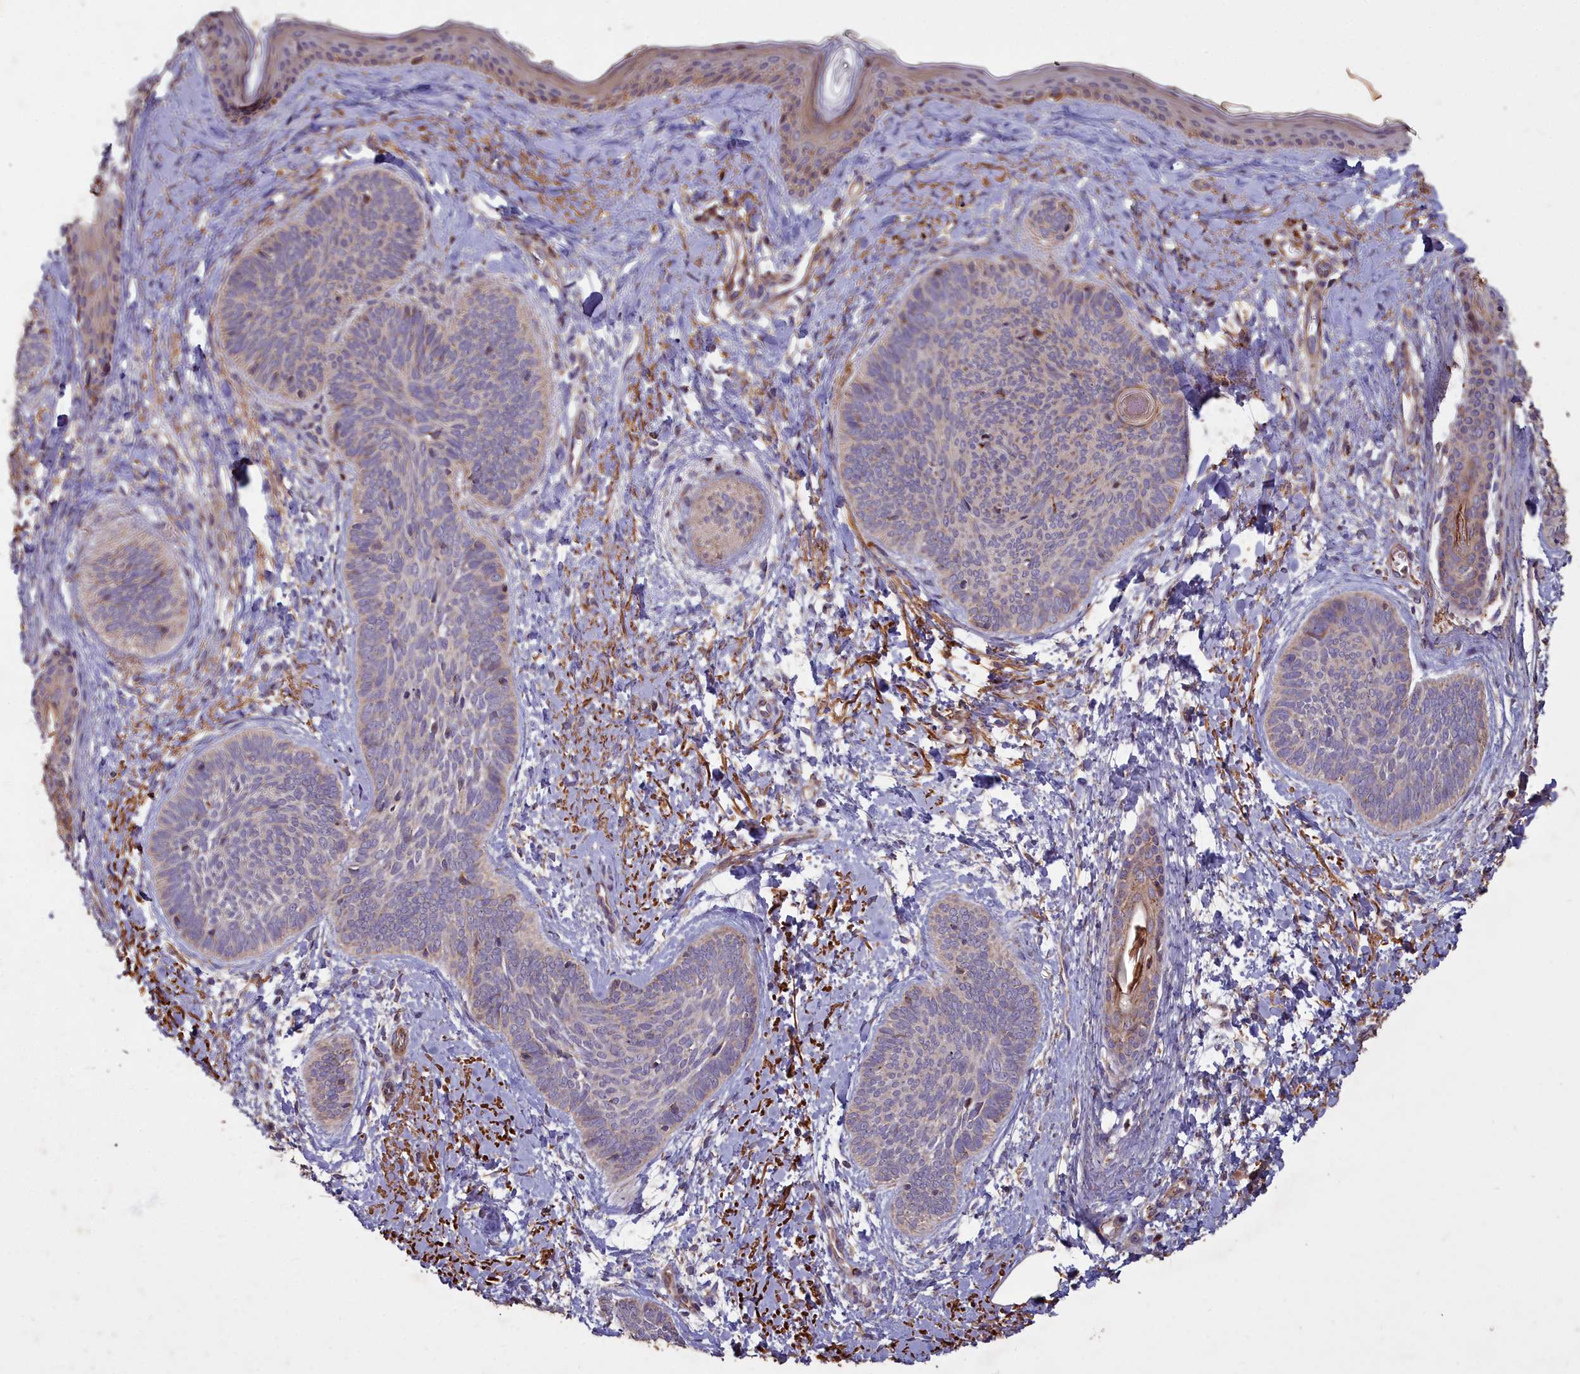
{"staining": {"intensity": "weak", "quantity": "25%-75%", "location": "cytoplasmic/membranous"}, "tissue": "skin cancer", "cell_type": "Tumor cells", "image_type": "cancer", "snomed": [{"axis": "morphology", "description": "Basal cell carcinoma"}, {"axis": "topography", "description": "Skin"}], "caption": "Skin cancer stained with IHC exhibits weak cytoplasmic/membranous expression in approximately 25%-75% of tumor cells.", "gene": "COX11", "patient": {"sex": "female", "age": 81}}